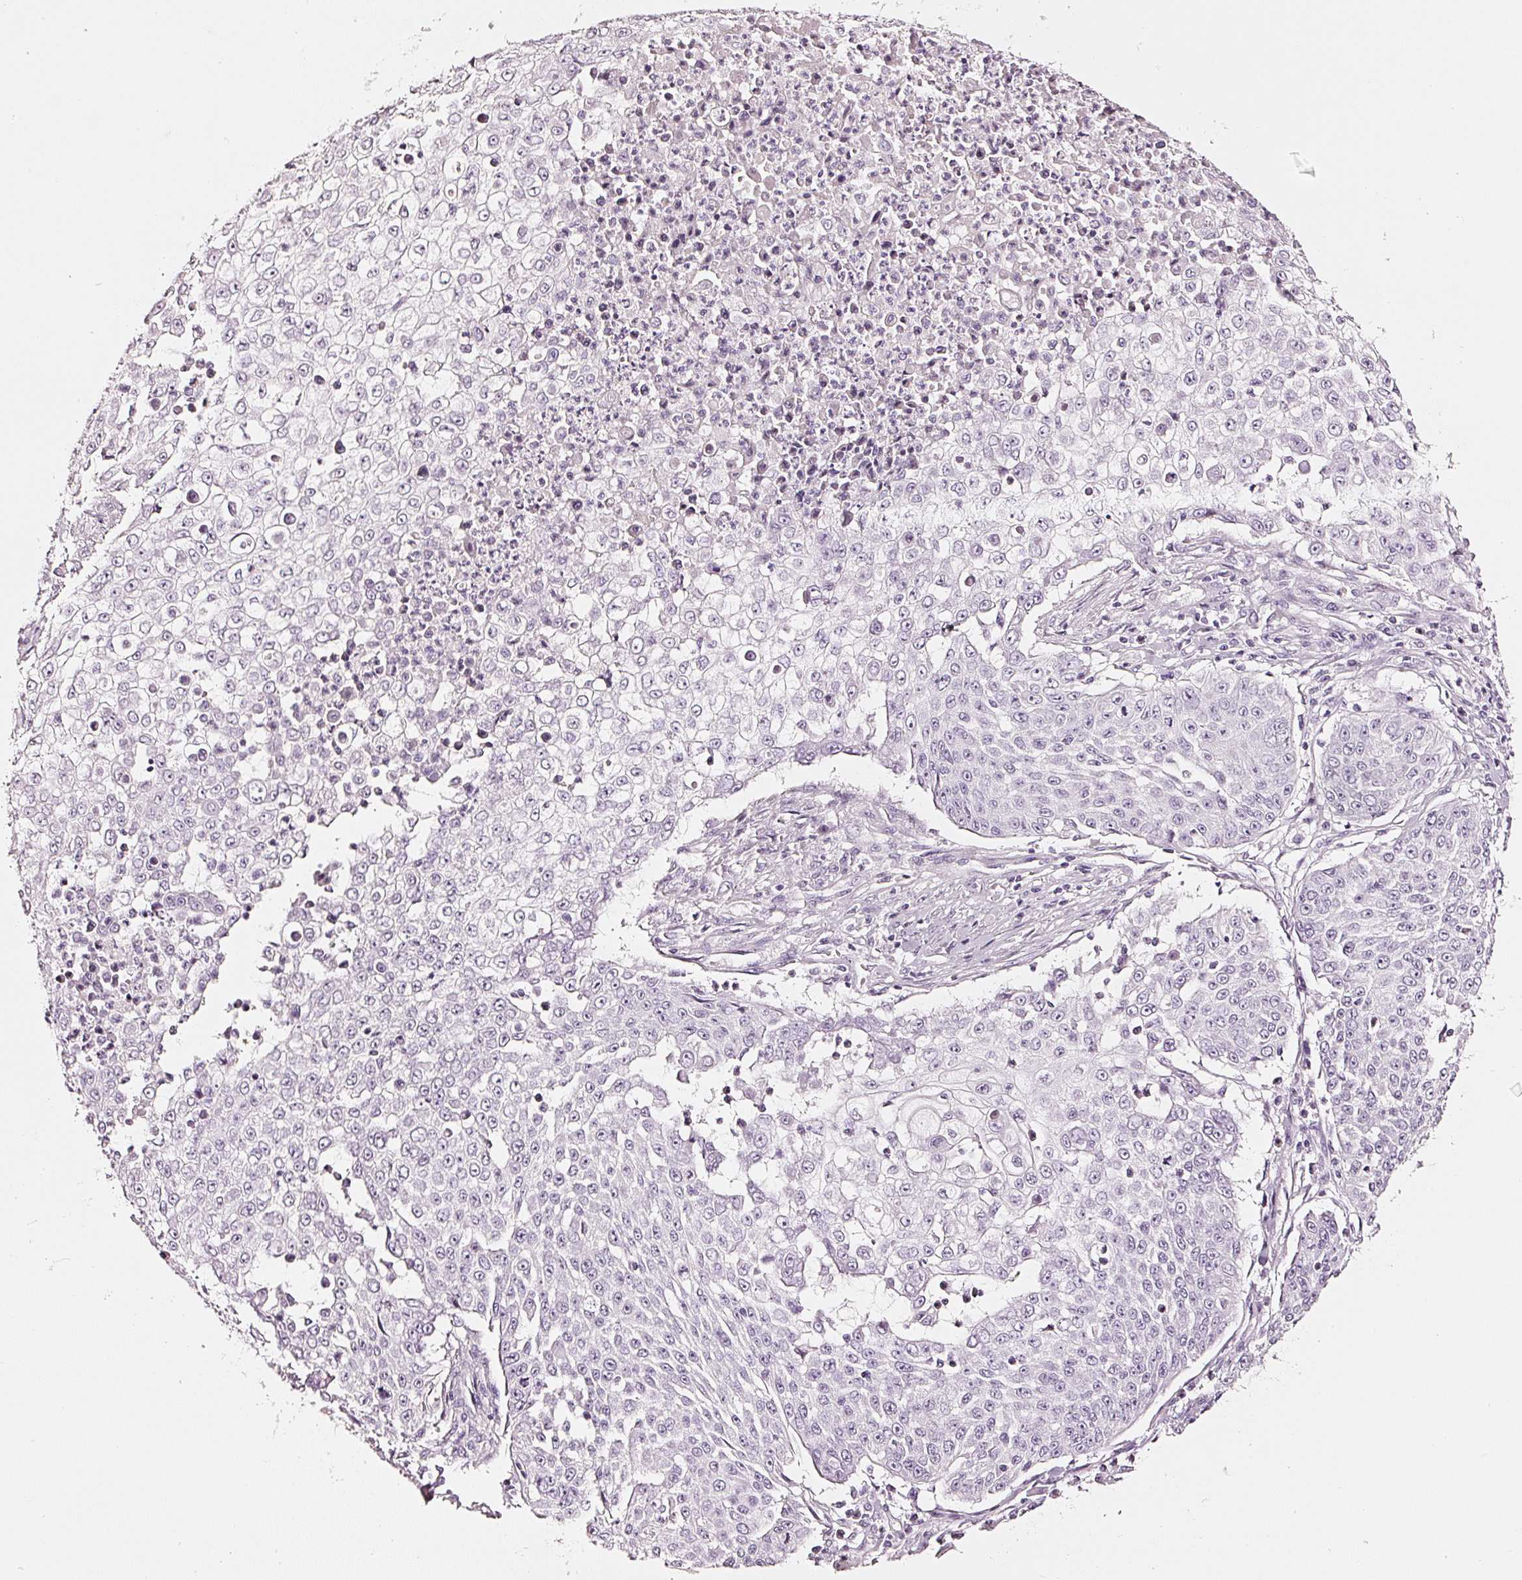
{"staining": {"intensity": "negative", "quantity": "none", "location": "none"}, "tissue": "skin cancer", "cell_type": "Tumor cells", "image_type": "cancer", "snomed": [{"axis": "morphology", "description": "Squamous cell carcinoma, NOS"}, {"axis": "topography", "description": "Skin"}], "caption": "An immunohistochemistry micrograph of skin cancer (squamous cell carcinoma) is shown. There is no staining in tumor cells of skin cancer (squamous cell carcinoma).", "gene": "CNP", "patient": {"sex": "male", "age": 24}}